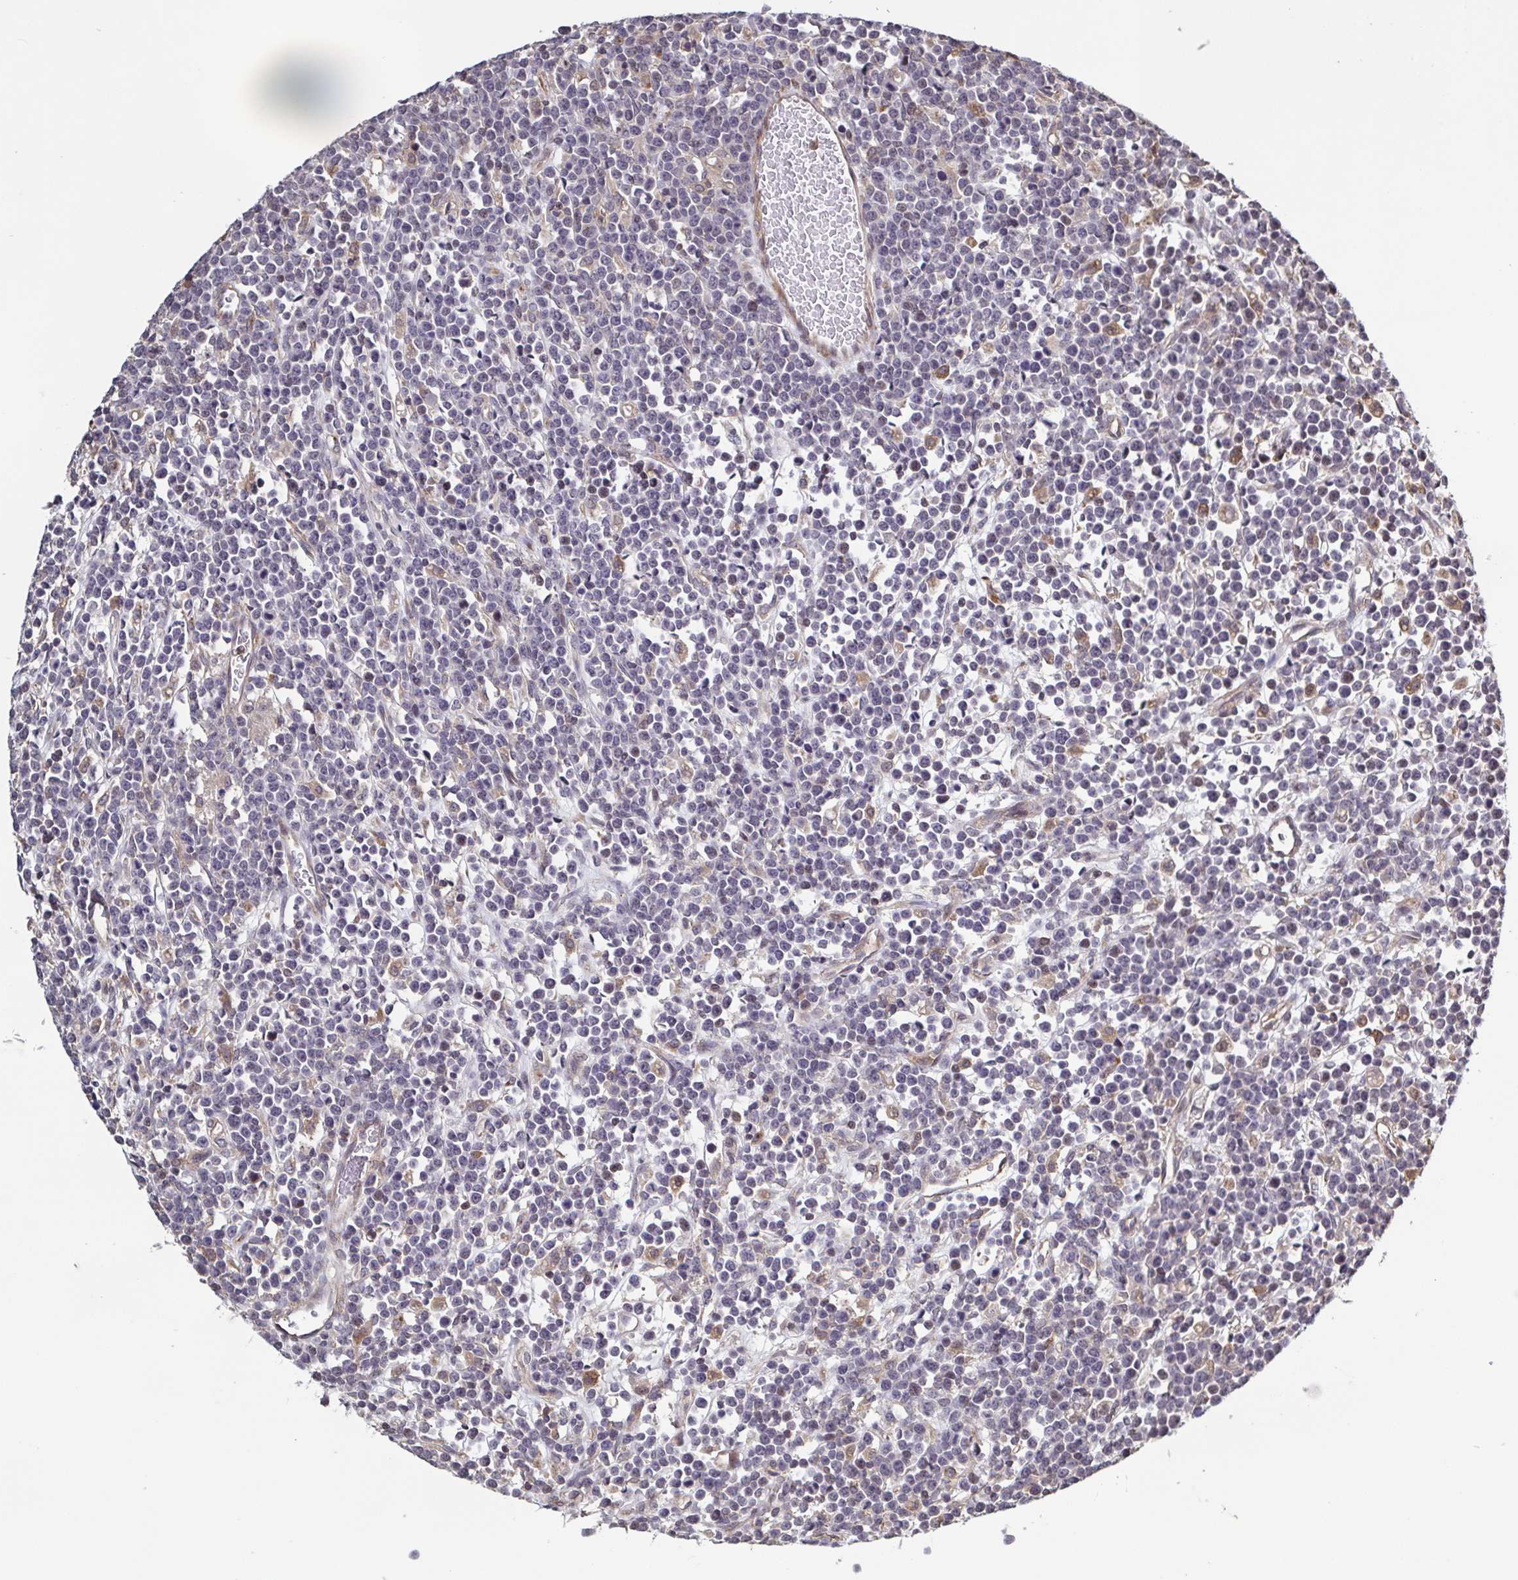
{"staining": {"intensity": "negative", "quantity": "none", "location": "none"}, "tissue": "lymphoma", "cell_type": "Tumor cells", "image_type": "cancer", "snomed": [{"axis": "morphology", "description": "Malignant lymphoma, non-Hodgkin's type, High grade"}, {"axis": "topography", "description": "Ovary"}], "caption": "Immunohistochemical staining of human malignant lymphoma, non-Hodgkin's type (high-grade) displays no significant positivity in tumor cells.", "gene": "ZNF200", "patient": {"sex": "female", "age": 56}}